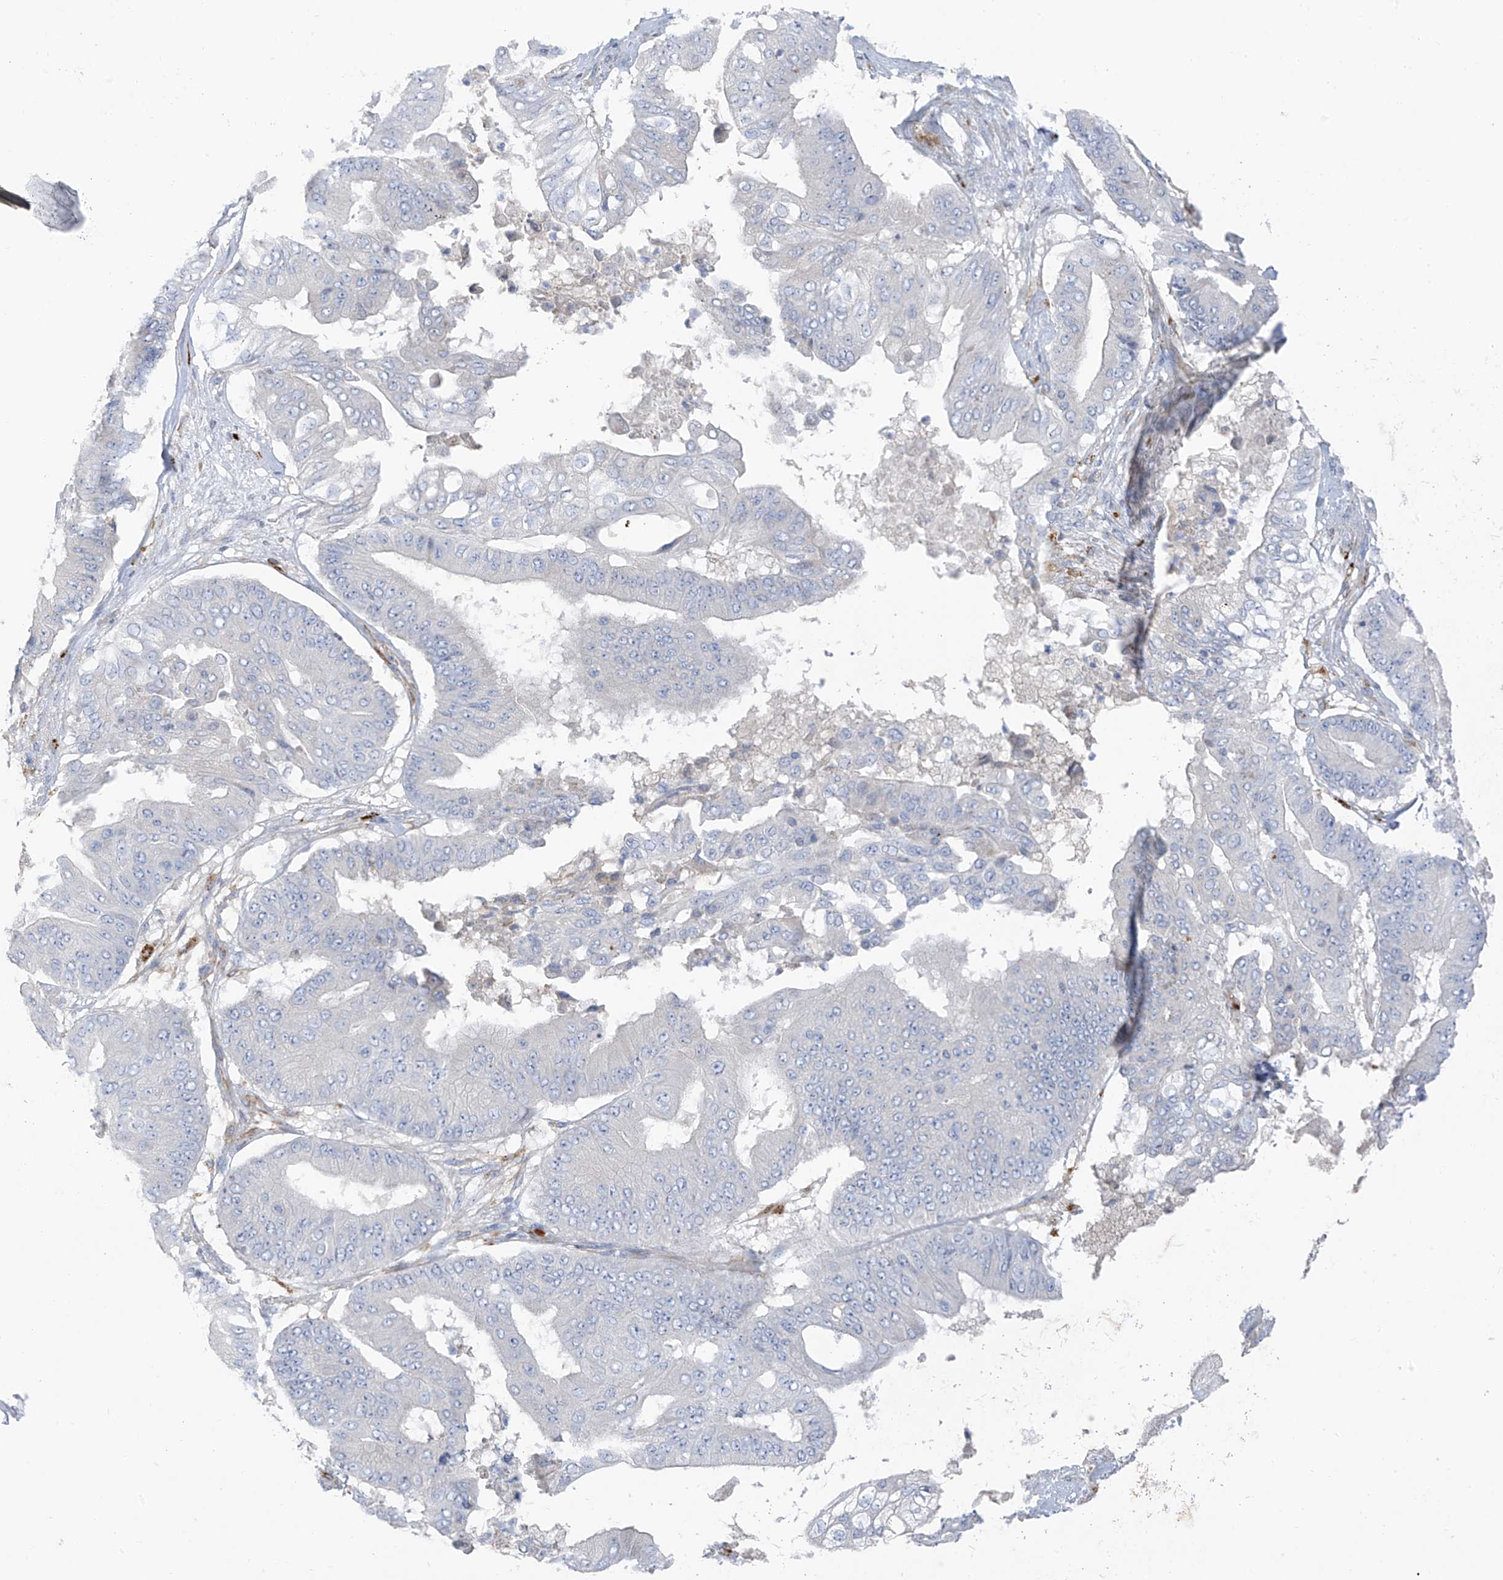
{"staining": {"intensity": "negative", "quantity": "none", "location": "none"}, "tissue": "pancreatic cancer", "cell_type": "Tumor cells", "image_type": "cancer", "snomed": [{"axis": "morphology", "description": "Adenocarcinoma, NOS"}, {"axis": "topography", "description": "Pancreas"}], "caption": "Tumor cells are negative for protein expression in human pancreatic cancer.", "gene": "TAL2", "patient": {"sex": "female", "age": 77}}